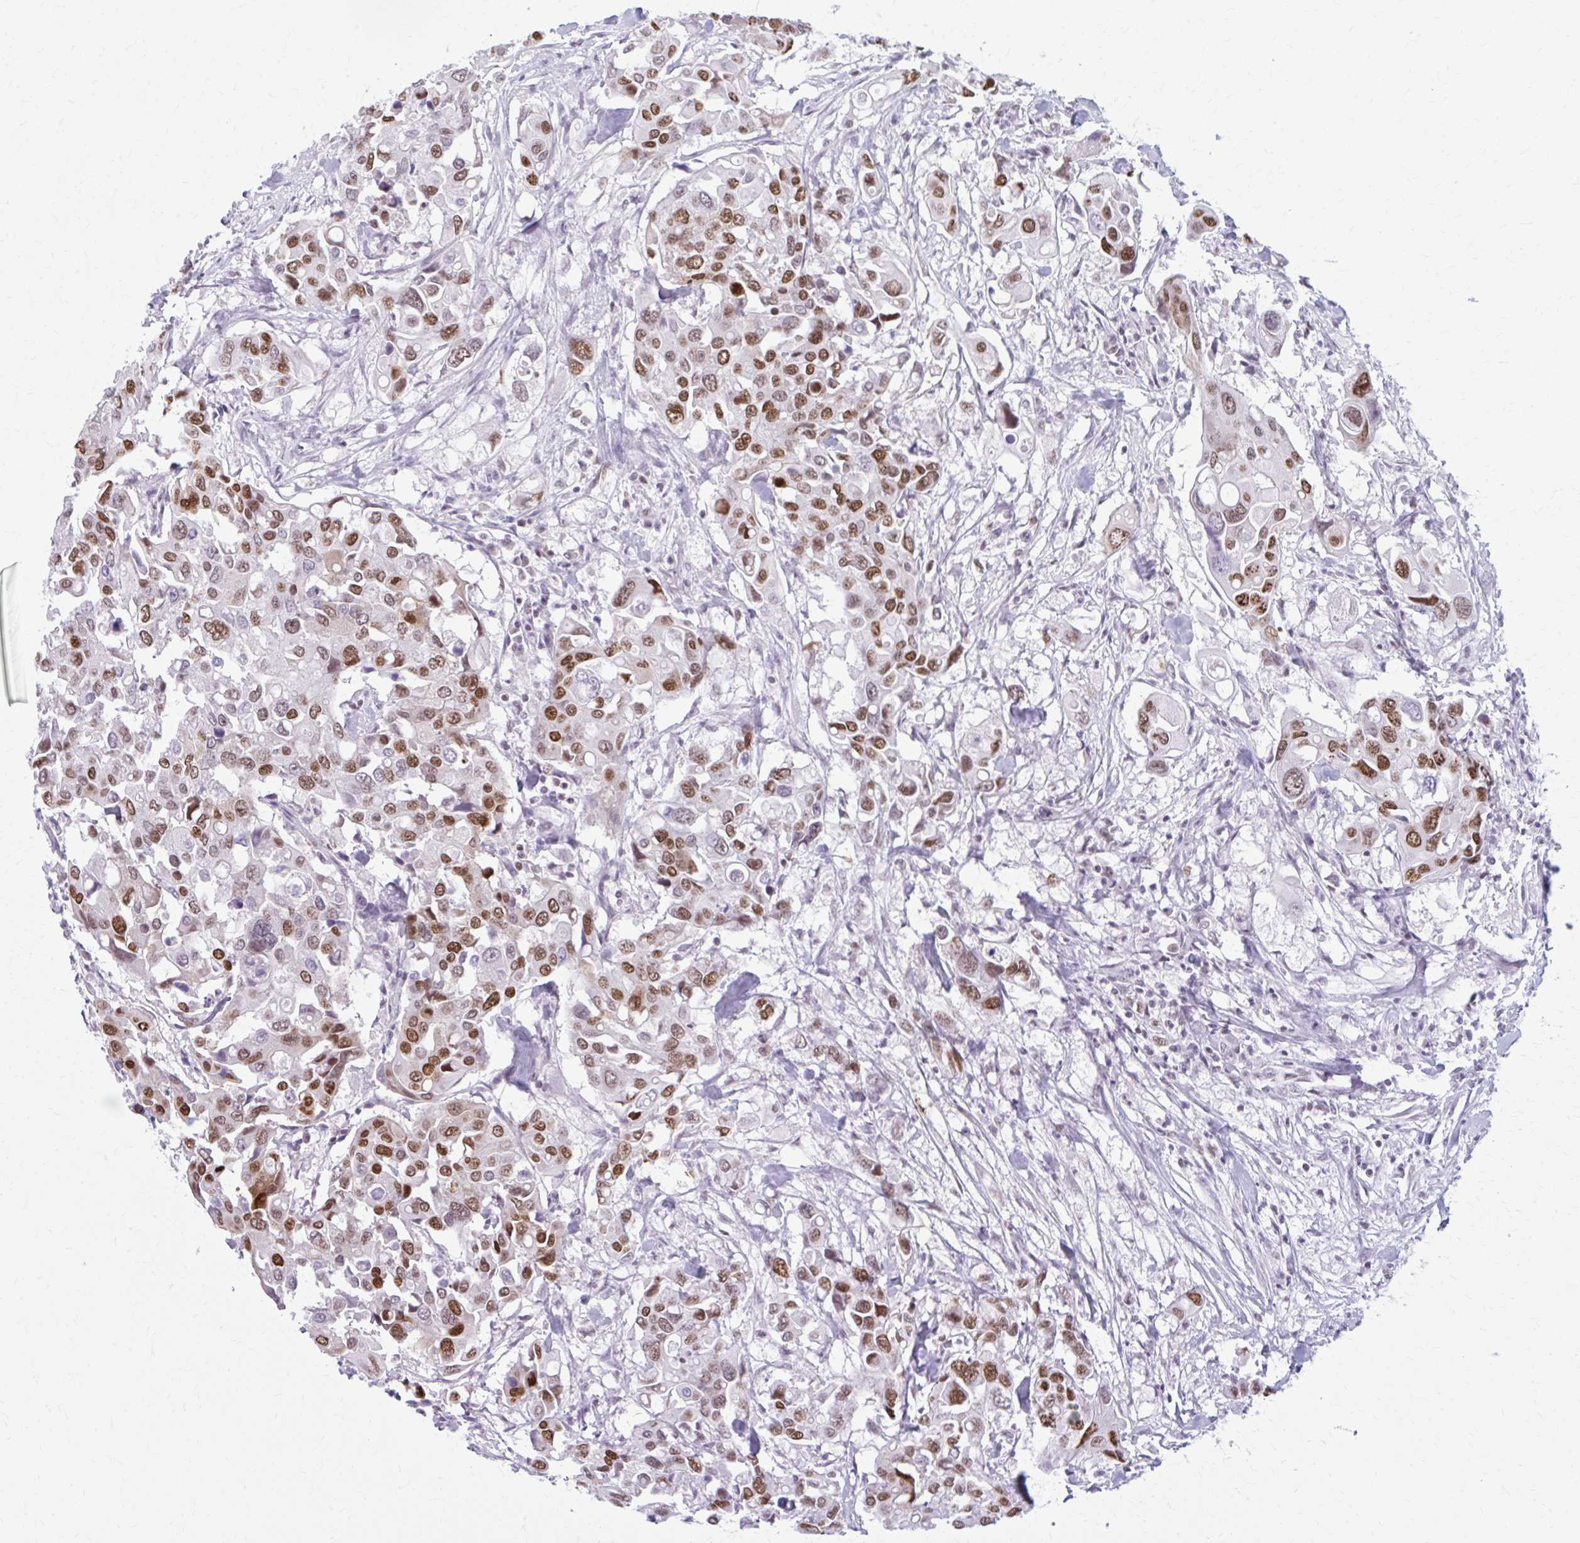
{"staining": {"intensity": "moderate", "quantity": ">75%", "location": "nuclear"}, "tissue": "colorectal cancer", "cell_type": "Tumor cells", "image_type": "cancer", "snomed": [{"axis": "morphology", "description": "Adenocarcinoma, NOS"}, {"axis": "topography", "description": "Colon"}], "caption": "Human adenocarcinoma (colorectal) stained with a brown dye displays moderate nuclear positive expression in approximately >75% of tumor cells.", "gene": "PABIR1", "patient": {"sex": "male", "age": 77}}